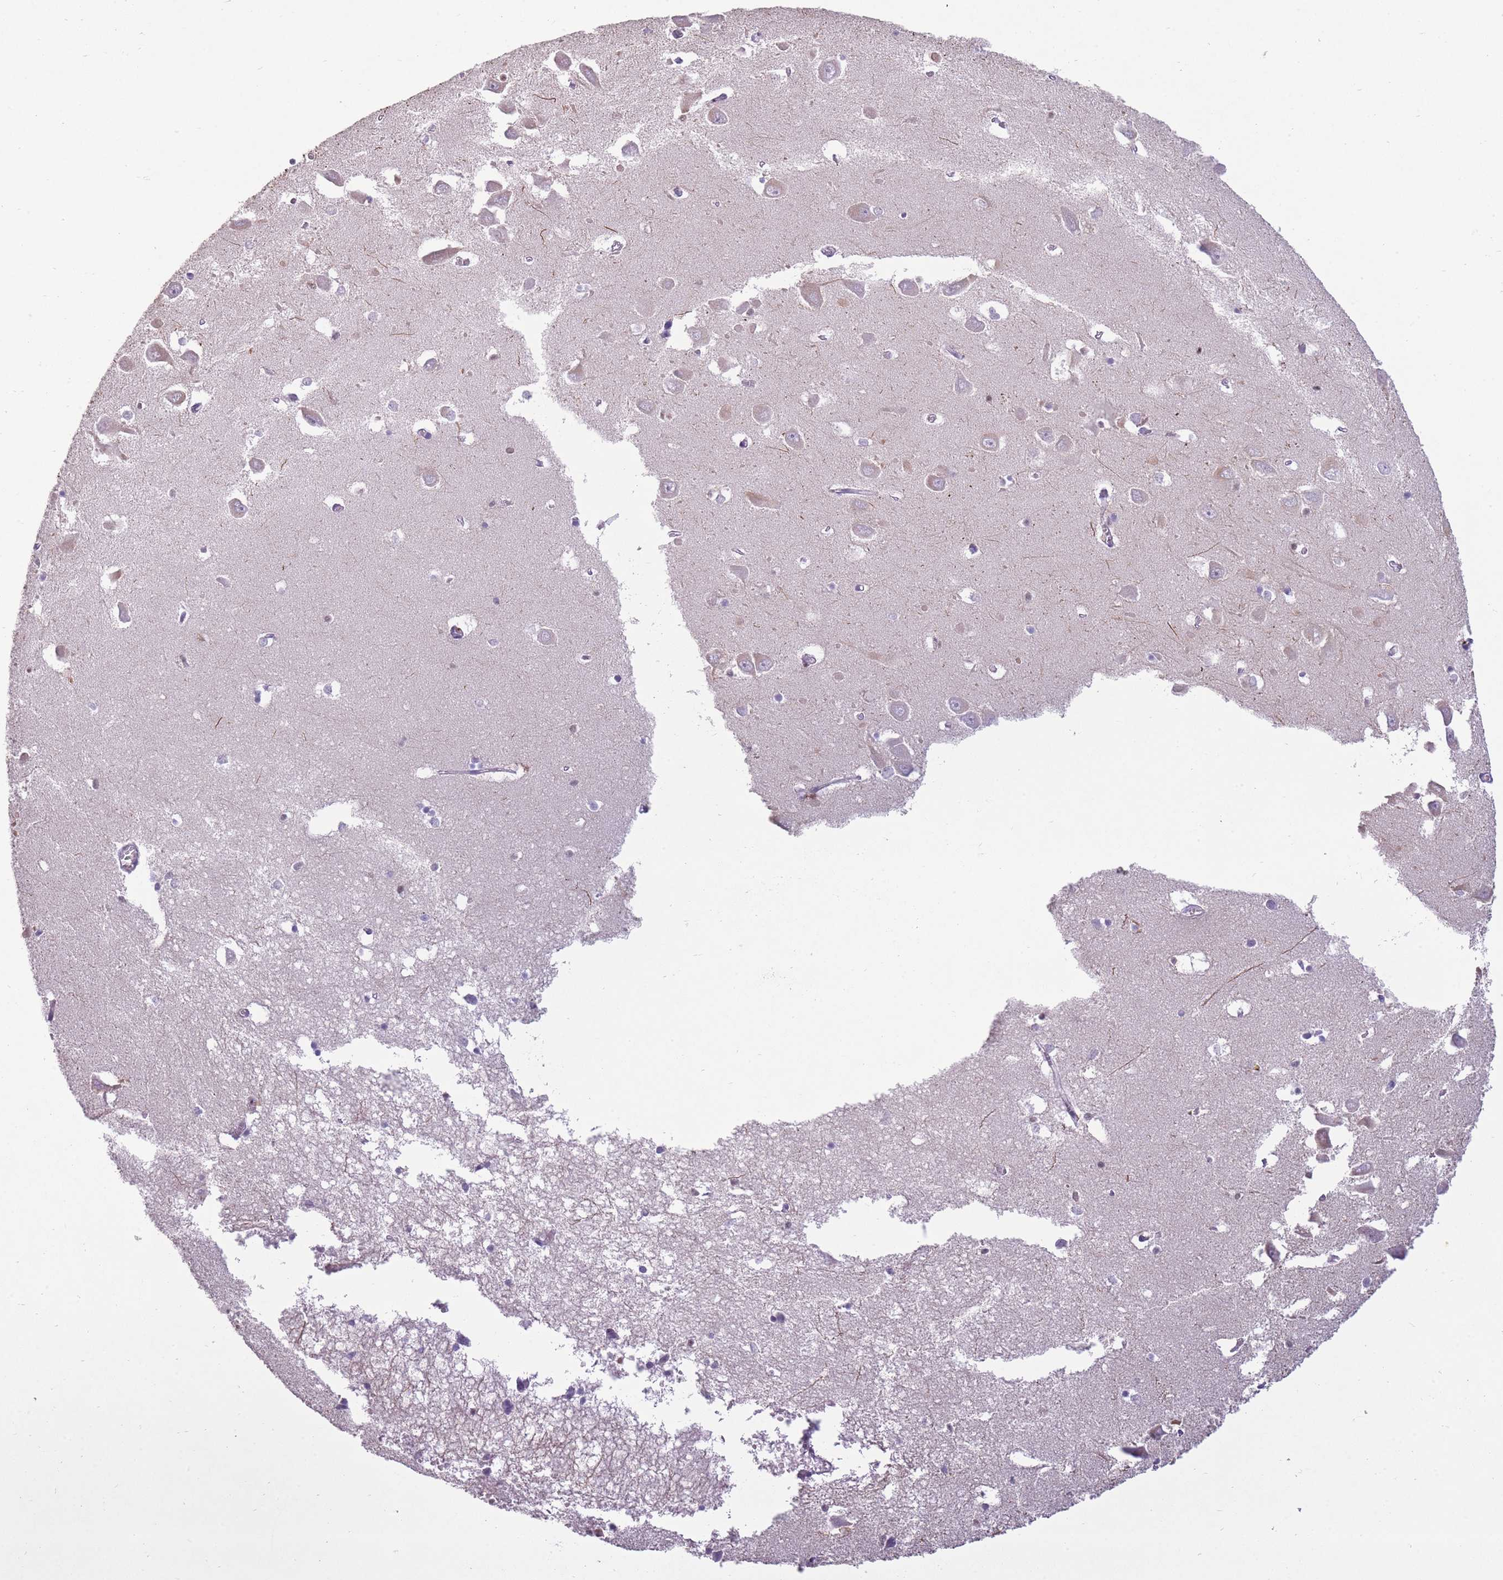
{"staining": {"intensity": "weak", "quantity": "<25%", "location": "nuclear"}, "tissue": "hippocampus", "cell_type": "Glial cells", "image_type": "normal", "snomed": [{"axis": "morphology", "description": "Normal tissue, NOS"}, {"axis": "topography", "description": "Hippocampus"}], "caption": "High magnification brightfield microscopy of normal hippocampus stained with DAB (brown) and counterstained with hematoxylin (blue): glial cells show no significant expression. (DAB (3,3'-diaminobenzidine) immunohistochemistry with hematoxylin counter stain).", "gene": "LGALS9B", "patient": {"sex": "male", "age": 70}}